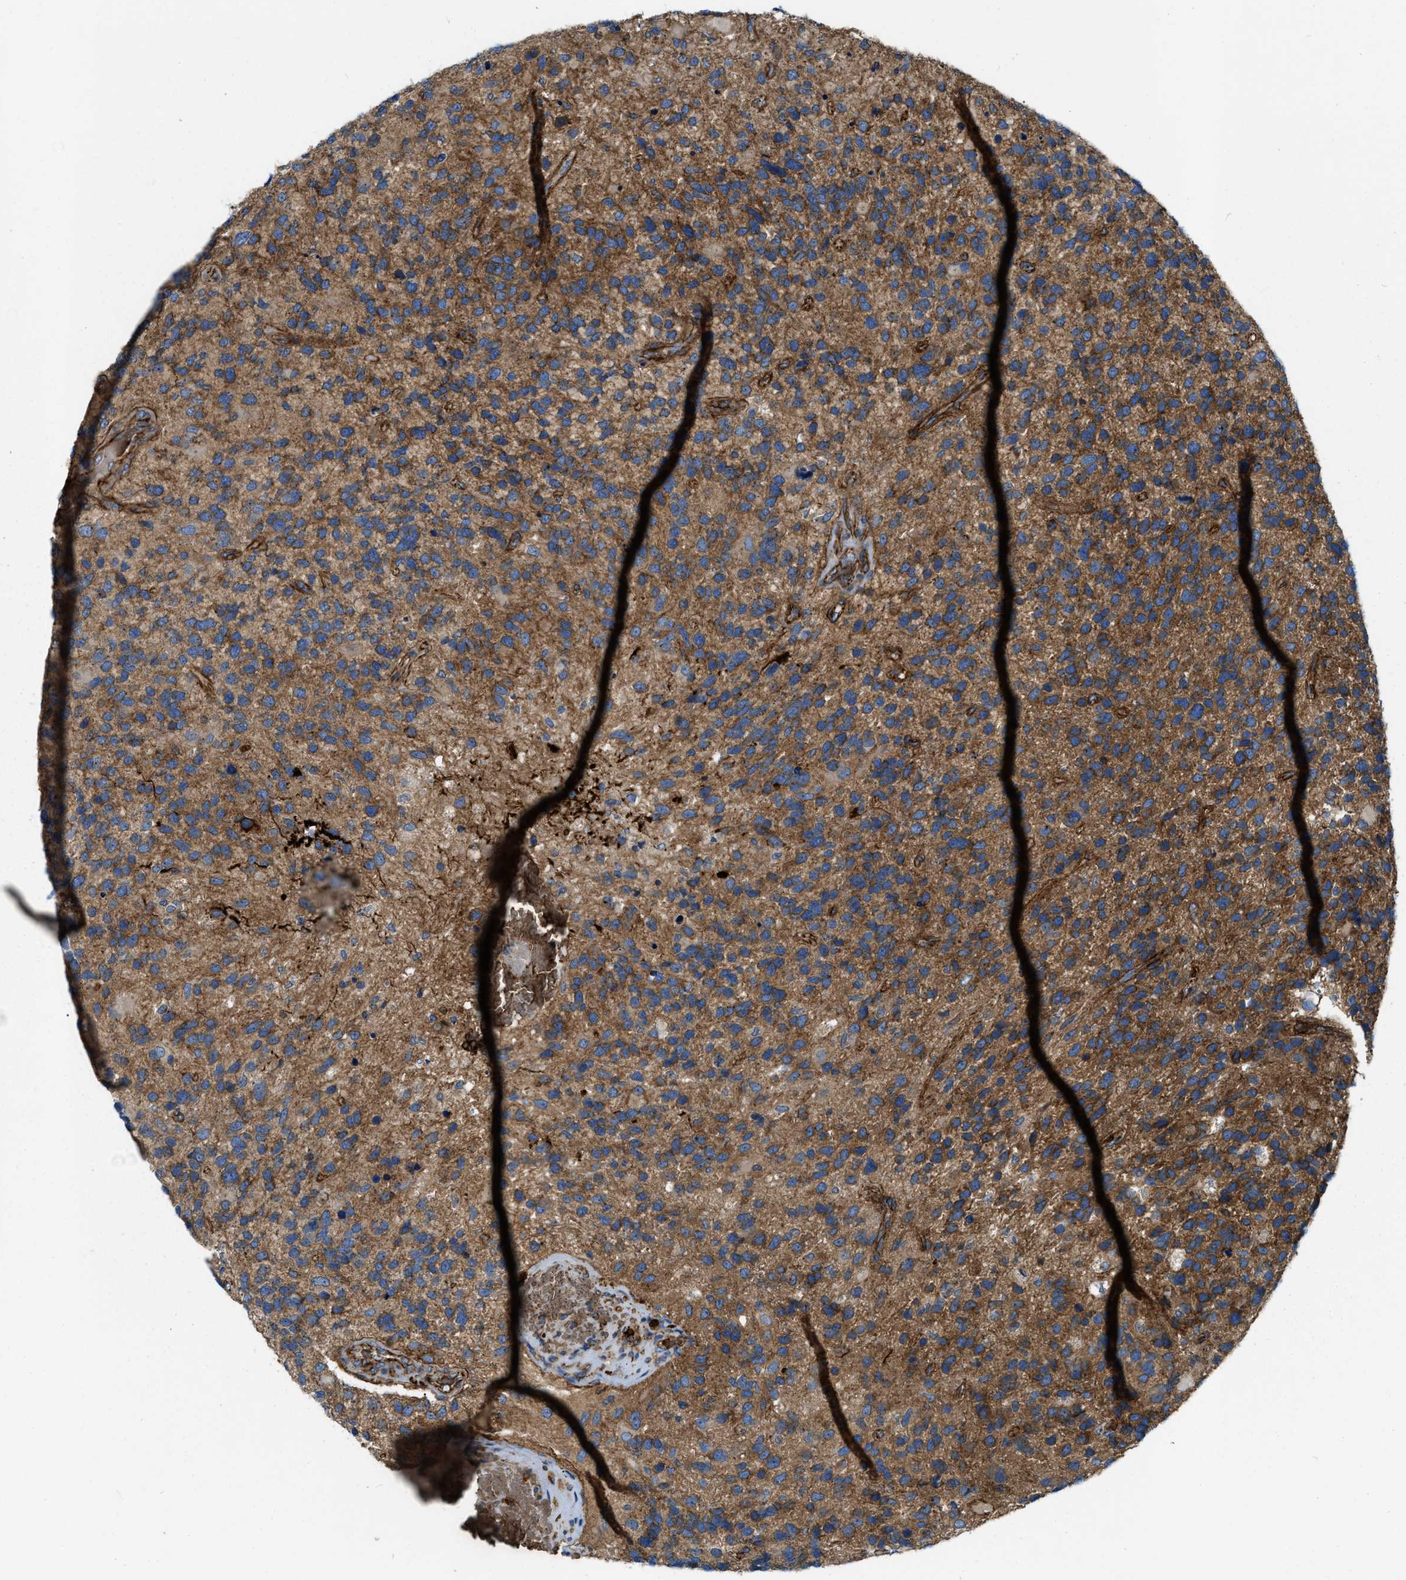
{"staining": {"intensity": "moderate", "quantity": ">75%", "location": "cytoplasmic/membranous"}, "tissue": "glioma", "cell_type": "Tumor cells", "image_type": "cancer", "snomed": [{"axis": "morphology", "description": "Glioma, malignant, High grade"}, {"axis": "topography", "description": "Brain"}], "caption": "Malignant high-grade glioma tissue reveals moderate cytoplasmic/membranous positivity in approximately >75% of tumor cells", "gene": "ERC1", "patient": {"sex": "female", "age": 58}}